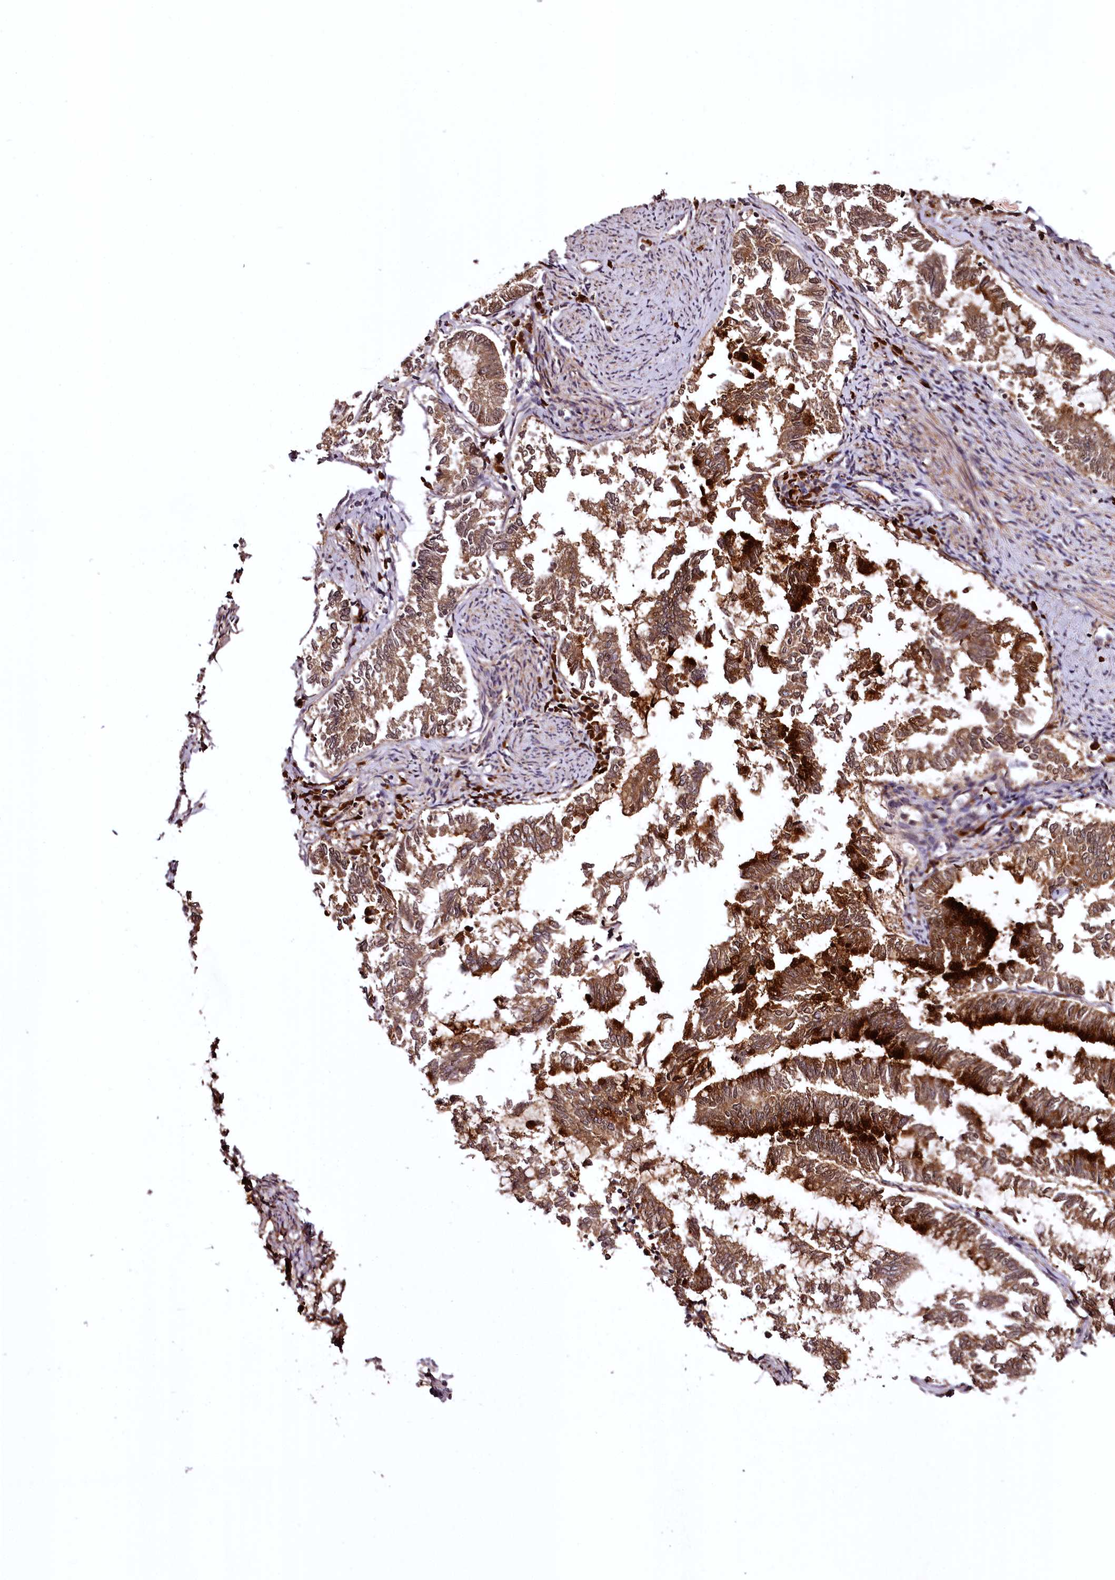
{"staining": {"intensity": "moderate", "quantity": ">75%", "location": "cytoplasmic/membranous"}, "tissue": "endometrial cancer", "cell_type": "Tumor cells", "image_type": "cancer", "snomed": [{"axis": "morphology", "description": "Adenocarcinoma, NOS"}, {"axis": "topography", "description": "Endometrium"}], "caption": "Protein analysis of endometrial cancer (adenocarcinoma) tissue reveals moderate cytoplasmic/membranous staining in approximately >75% of tumor cells.", "gene": "TTC12", "patient": {"sex": "female", "age": 79}}